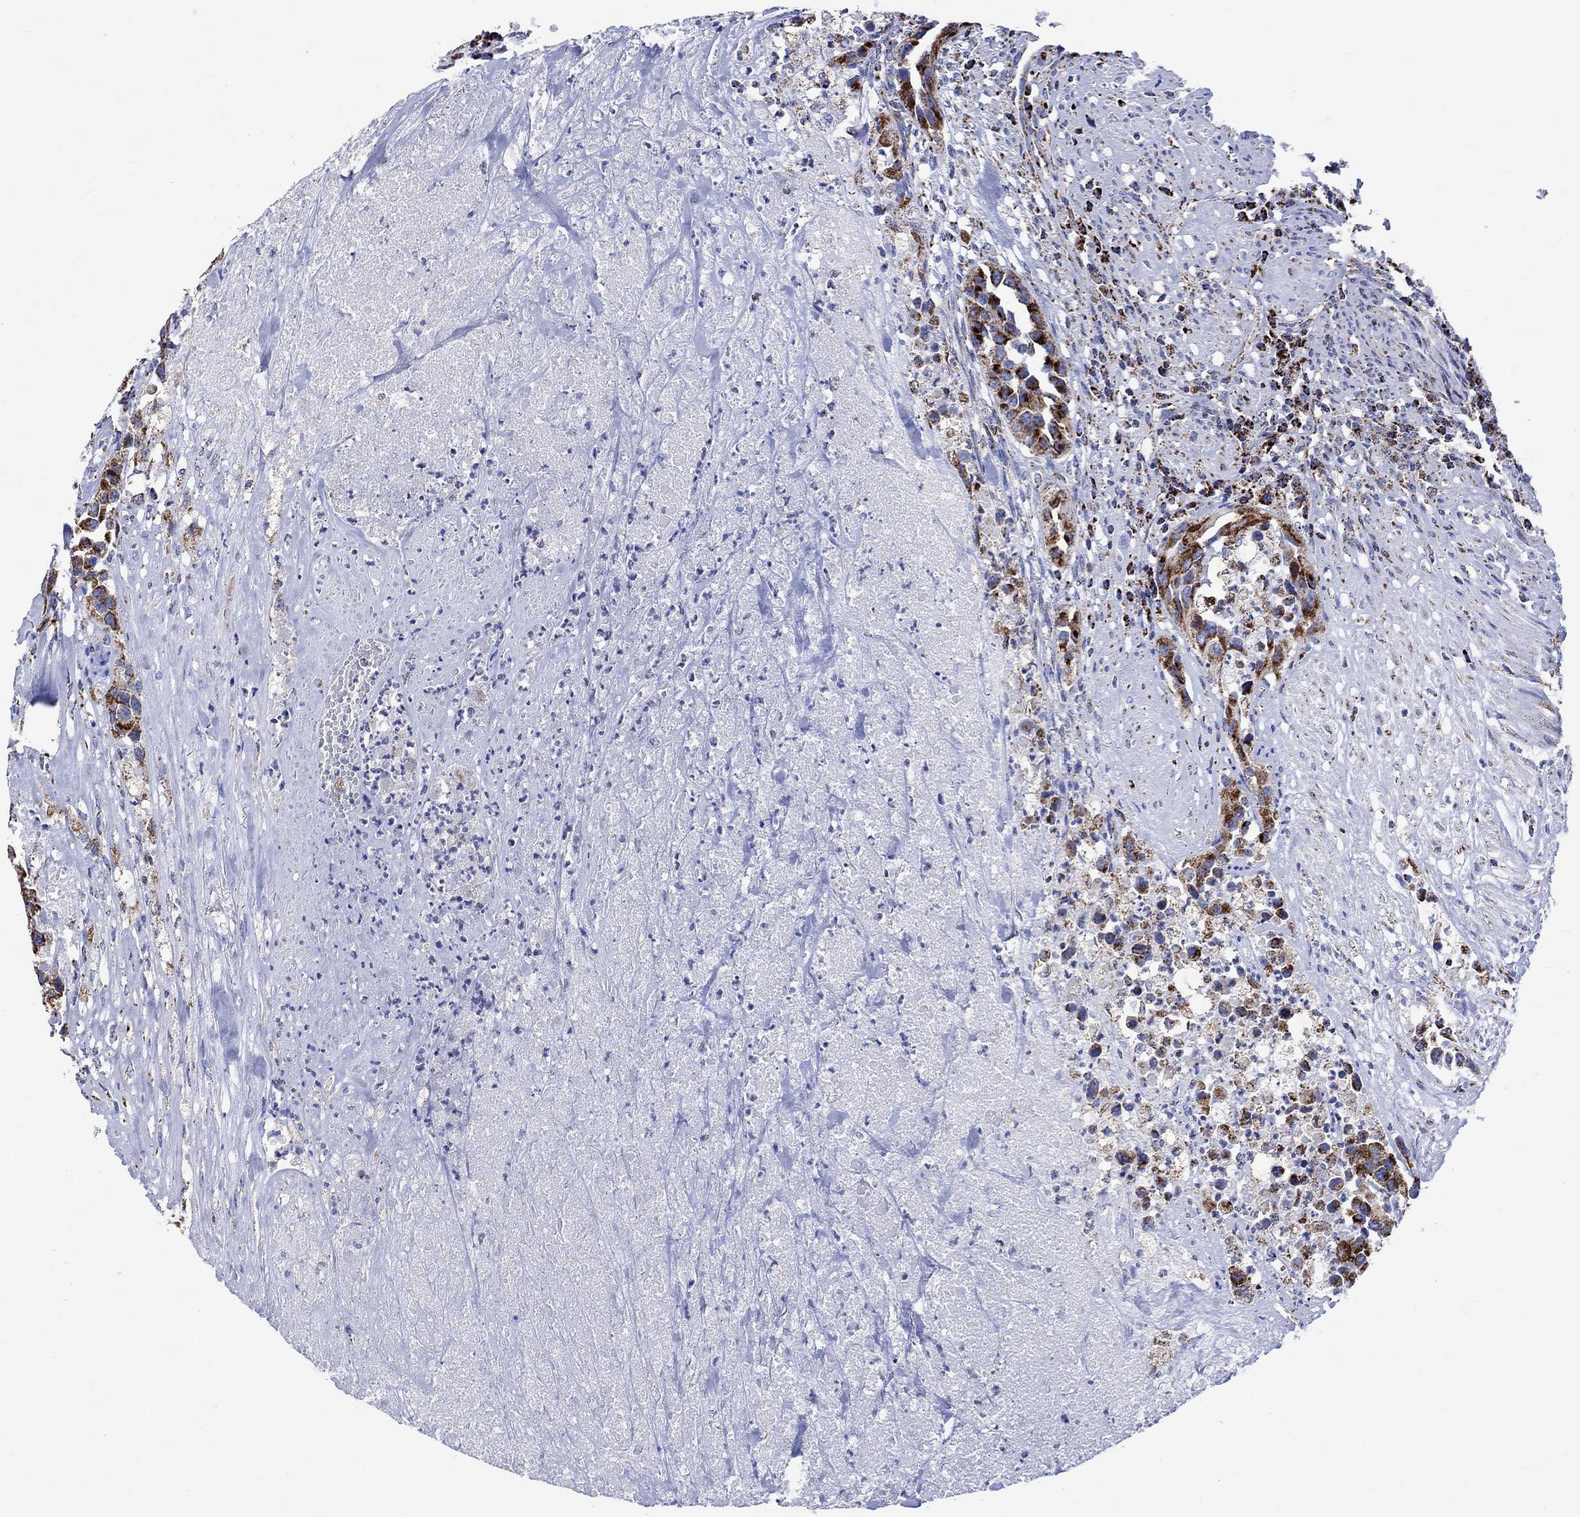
{"staining": {"intensity": "strong", "quantity": ">75%", "location": "cytoplasmic/membranous"}, "tissue": "urothelial cancer", "cell_type": "Tumor cells", "image_type": "cancer", "snomed": [{"axis": "morphology", "description": "Urothelial carcinoma, High grade"}, {"axis": "topography", "description": "Urinary bladder"}], "caption": "This histopathology image reveals immunohistochemistry staining of urothelial cancer, with high strong cytoplasmic/membranous staining in about >75% of tumor cells.", "gene": "RCE1", "patient": {"sex": "female", "age": 73}}